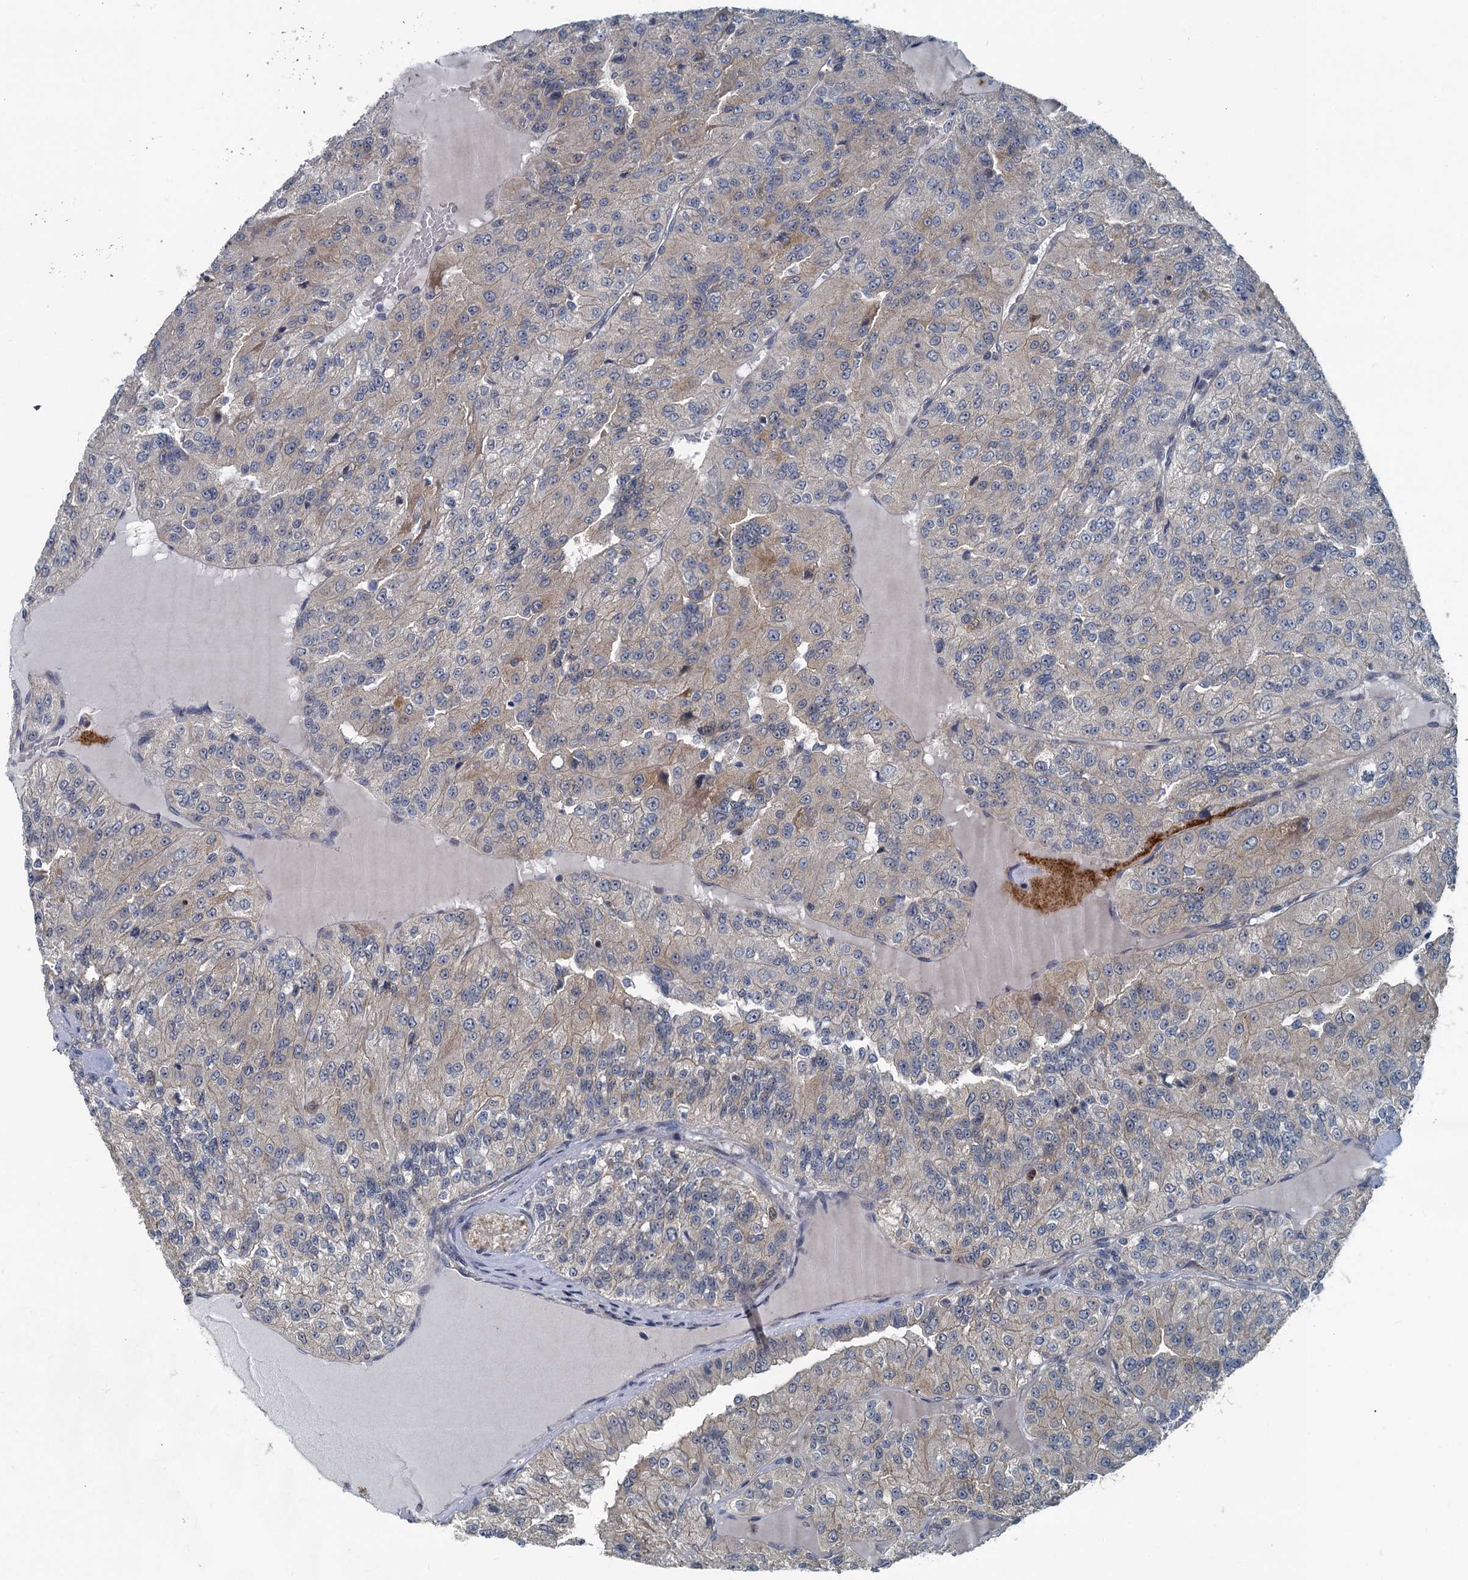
{"staining": {"intensity": "weak", "quantity": "<25%", "location": "cytoplasmic/membranous,nuclear"}, "tissue": "renal cancer", "cell_type": "Tumor cells", "image_type": "cancer", "snomed": [{"axis": "morphology", "description": "Adenocarcinoma, NOS"}, {"axis": "topography", "description": "Kidney"}], "caption": "This is an IHC image of human renal adenocarcinoma. There is no staining in tumor cells.", "gene": "GCLM", "patient": {"sex": "female", "age": 63}}